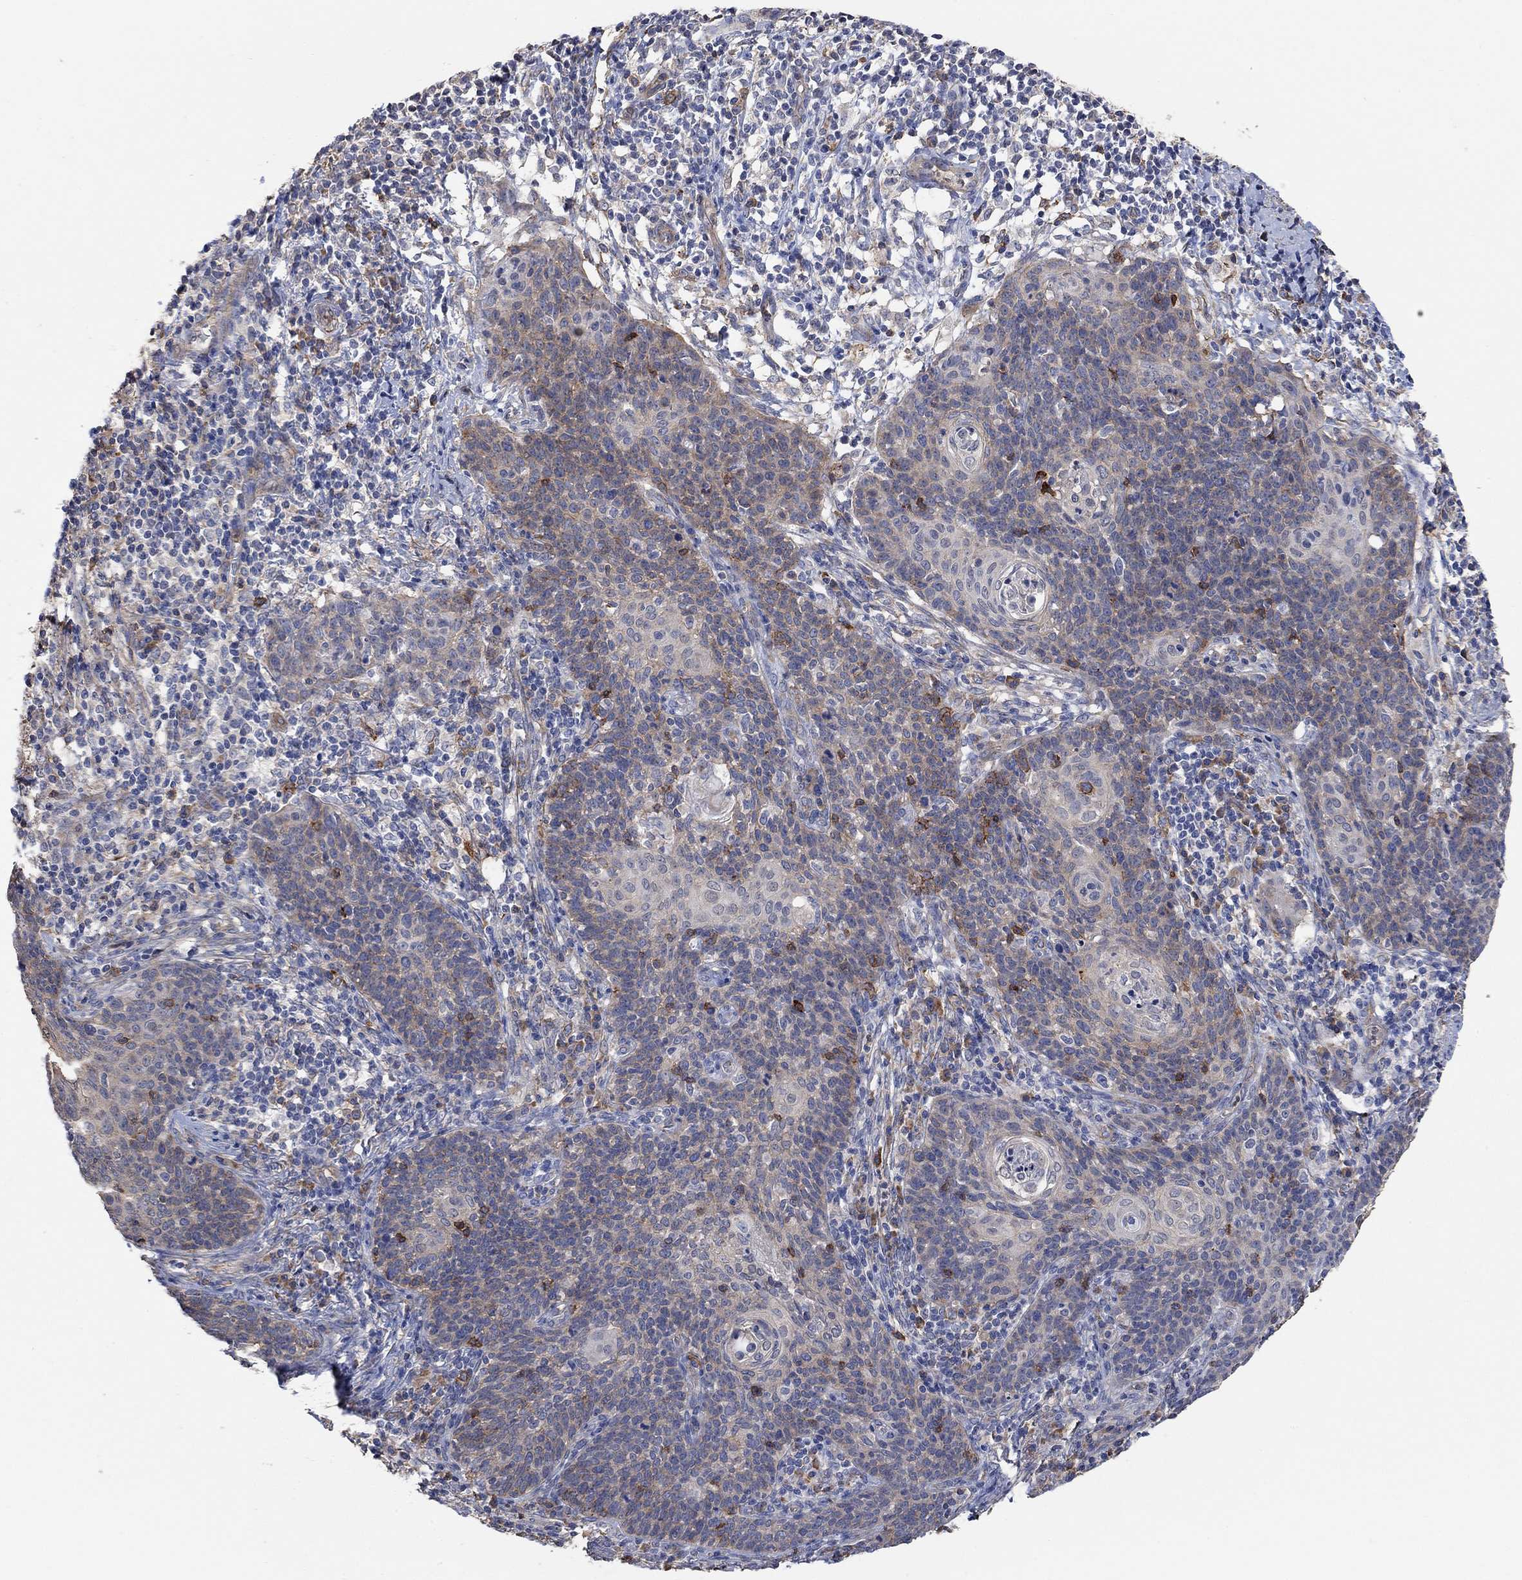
{"staining": {"intensity": "weak", "quantity": "25%-75%", "location": "cytoplasmic/membranous"}, "tissue": "cervical cancer", "cell_type": "Tumor cells", "image_type": "cancer", "snomed": [{"axis": "morphology", "description": "Squamous cell carcinoma, NOS"}, {"axis": "topography", "description": "Cervix"}], "caption": "Immunohistochemistry (IHC) staining of squamous cell carcinoma (cervical), which reveals low levels of weak cytoplasmic/membranous positivity in about 25%-75% of tumor cells indicating weak cytoplasmic/membranous protein staining. The staining was performed using DAB (3,3'-diaminobenzidine) (brown) for protein detection and nuclei were counterstained in hematoxylin (blue).", "gene": "SYT16", "patient": {"sex": "female", "age": 39}}